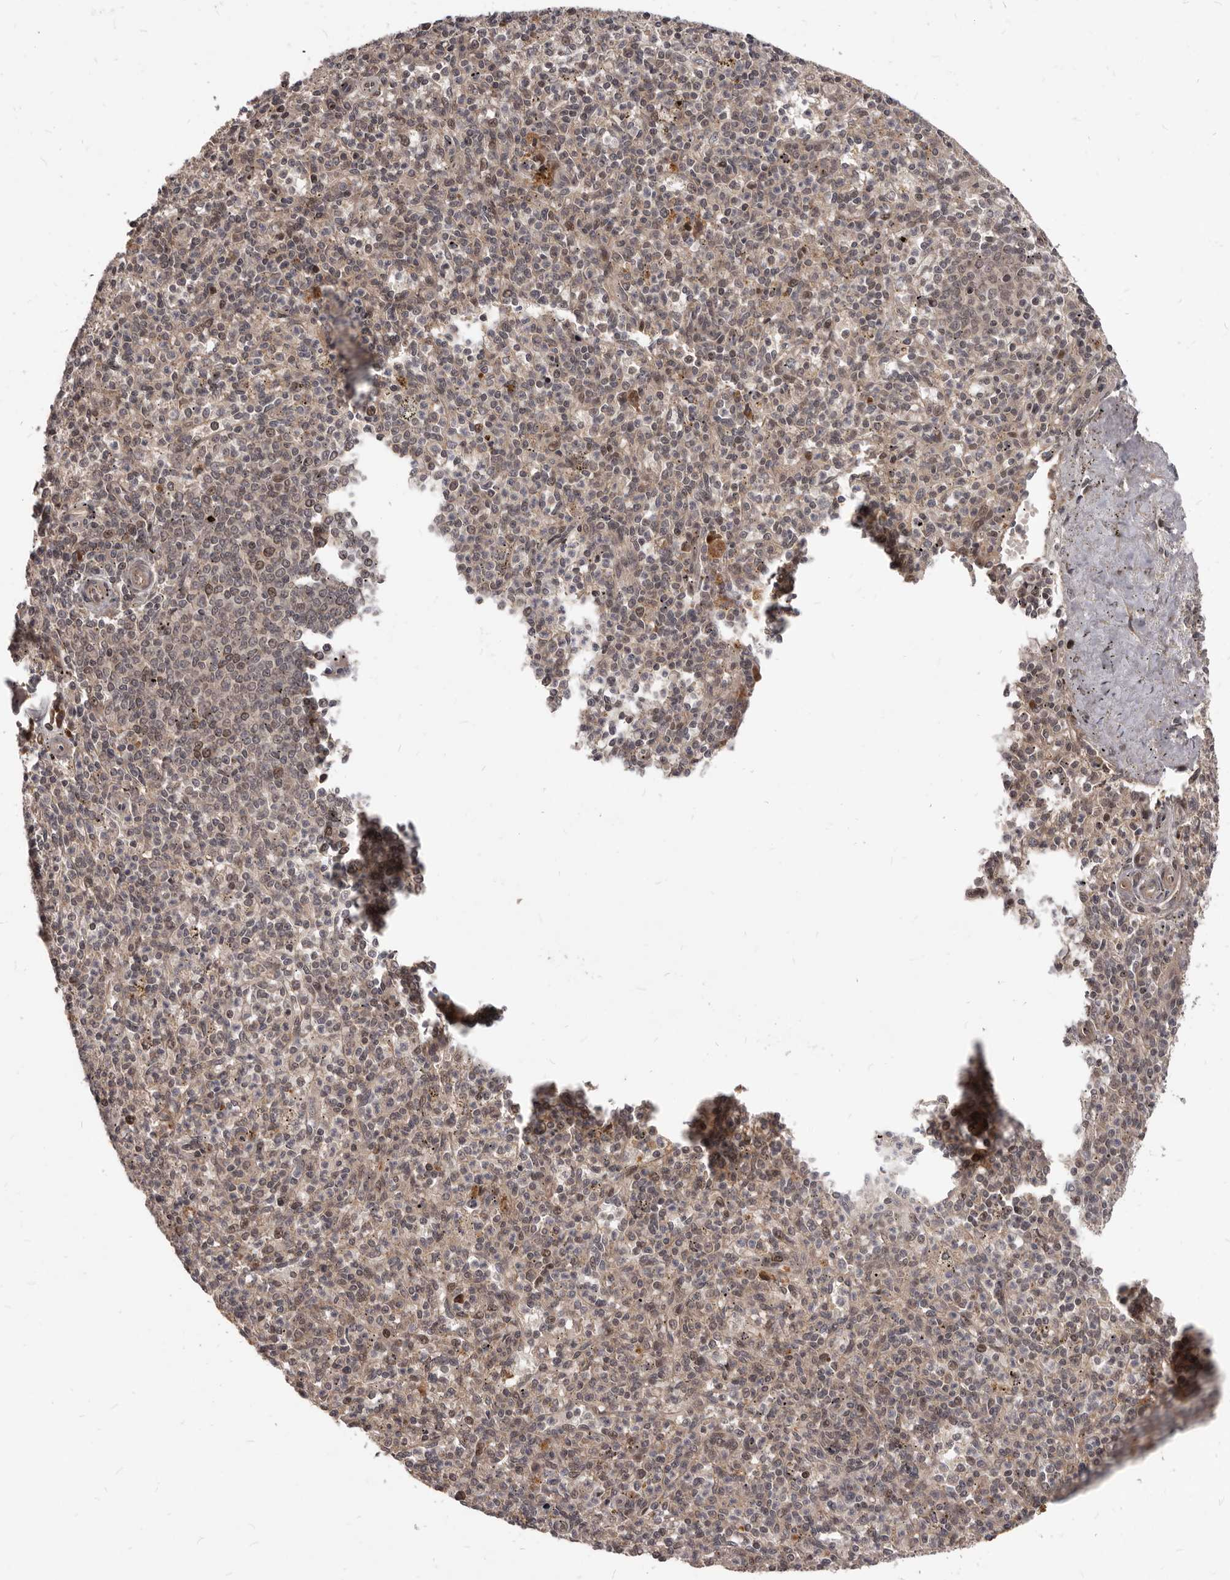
{"staining": {"intensity": "weak", "quantity": "25%-75%", "location": "nuclear"}, "tissue": "spleen", "cell_type": "Cells in red pulp", "image_type": "normal", "snomed": [{"axis": "morphology", "description": "Normal tissue, NOS"}, {"axis": "topography", "description": "Spleen"}], "caption": "Brown immunohistochemical staining in normal spleen demonstrates weak nuclear positivity in about 25%-75% of cells in red pulp. The staining was performed using DAB (3,3'-diaminobenzidine), with brown indicating positive protein expression. Nuclei are stained blue with hematoxylin.", "gene": "GABPB2", "patient": {"sex": "male", "age": 72}}